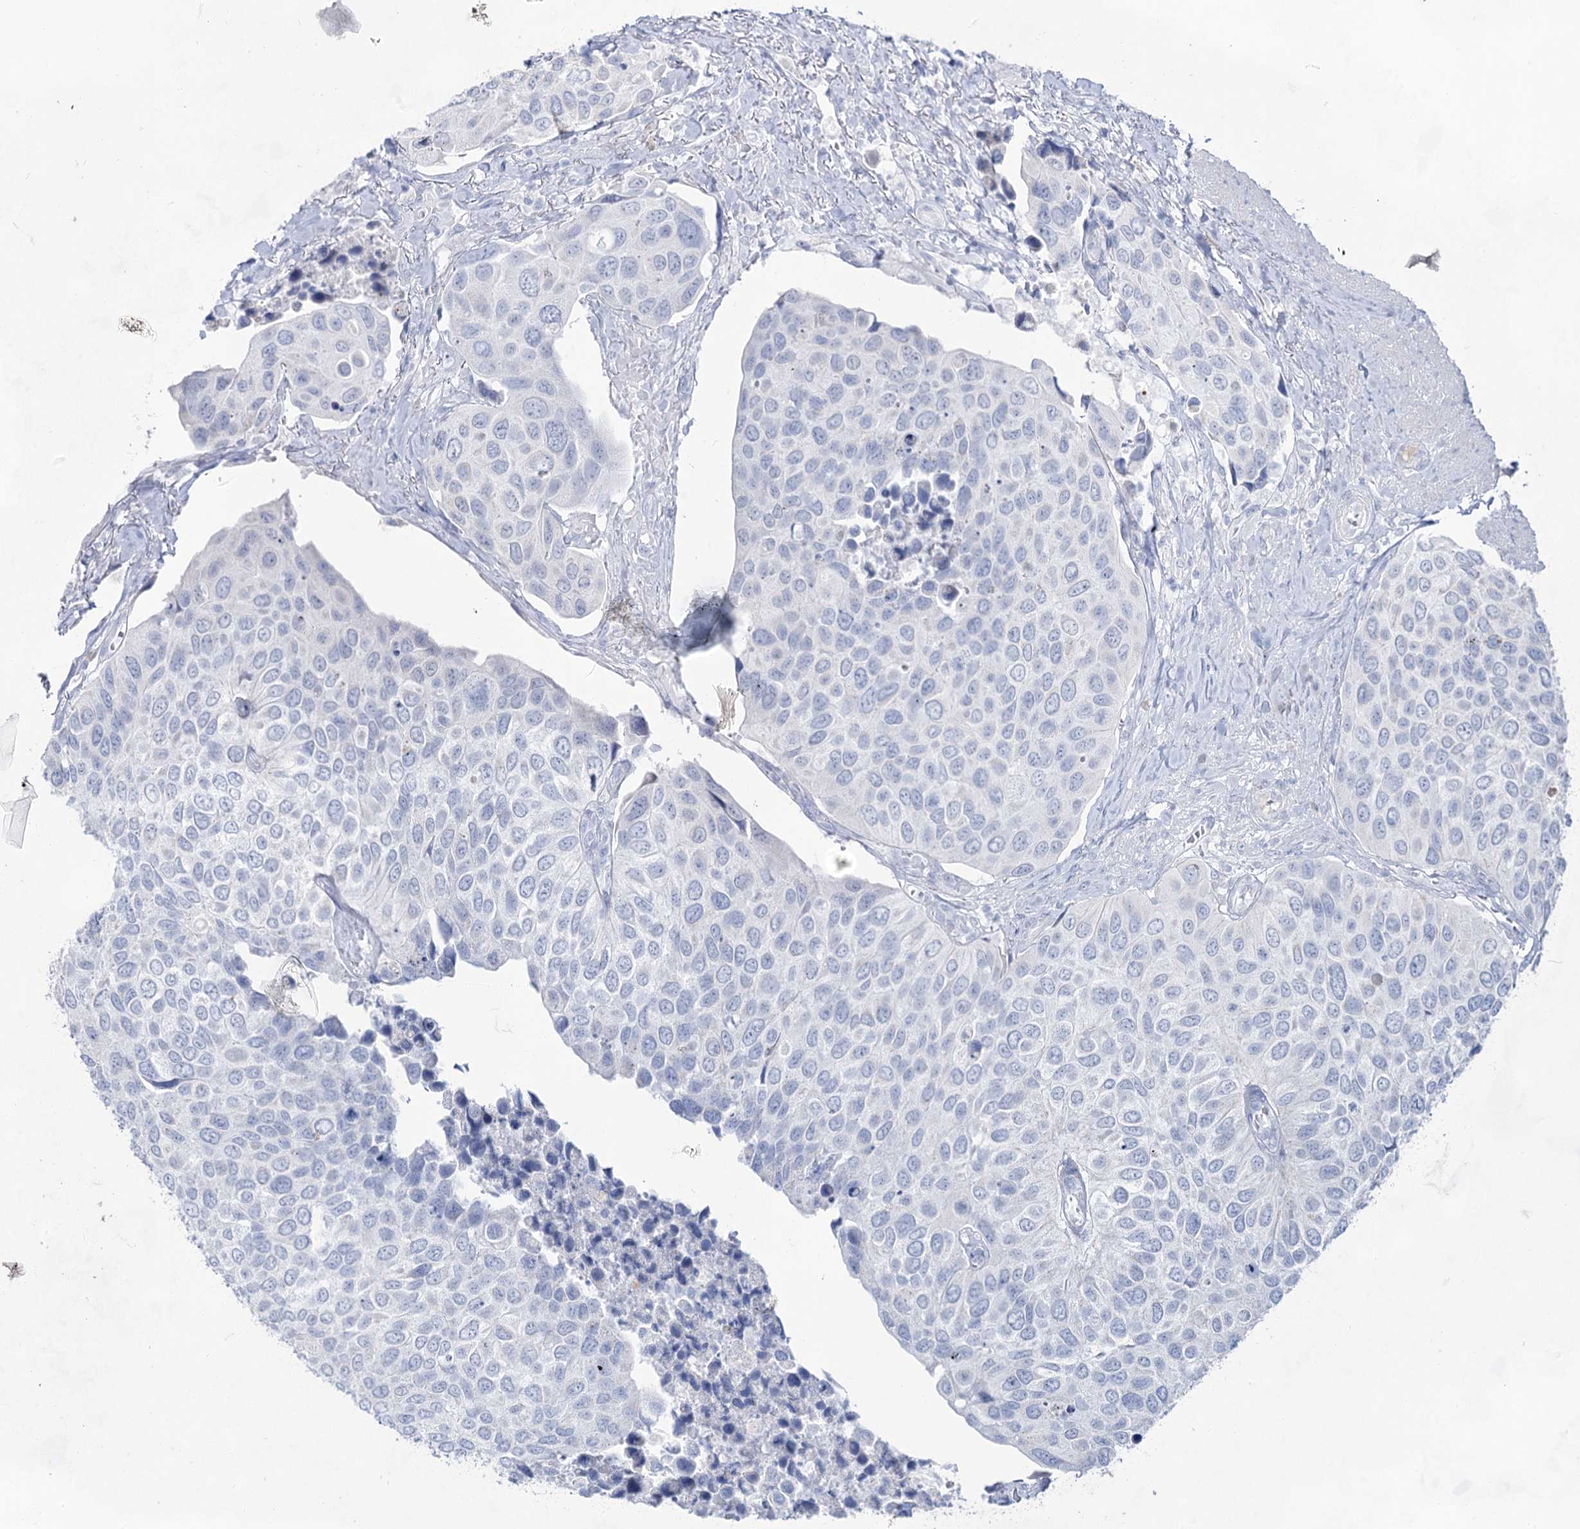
{"staining": {"intensity": "negative", "quantity": "none", "location": "none"}, "tissue": "urothelial cancer", "cell_type": "Tumor cells", "image_type": "cancer", "snomed": [{"axis": "morphology", "description": "Urothelial carcinoma, High grade"}, {"axis": "topography", "description": "Urinary bladder"}], "caption": "Immunohistochemistry of human urothelial carcinoma (high-grade) shows no staining in tumor cells.", "gene": "ACRV1", "patient": {"sex": "male", "age": 74}}